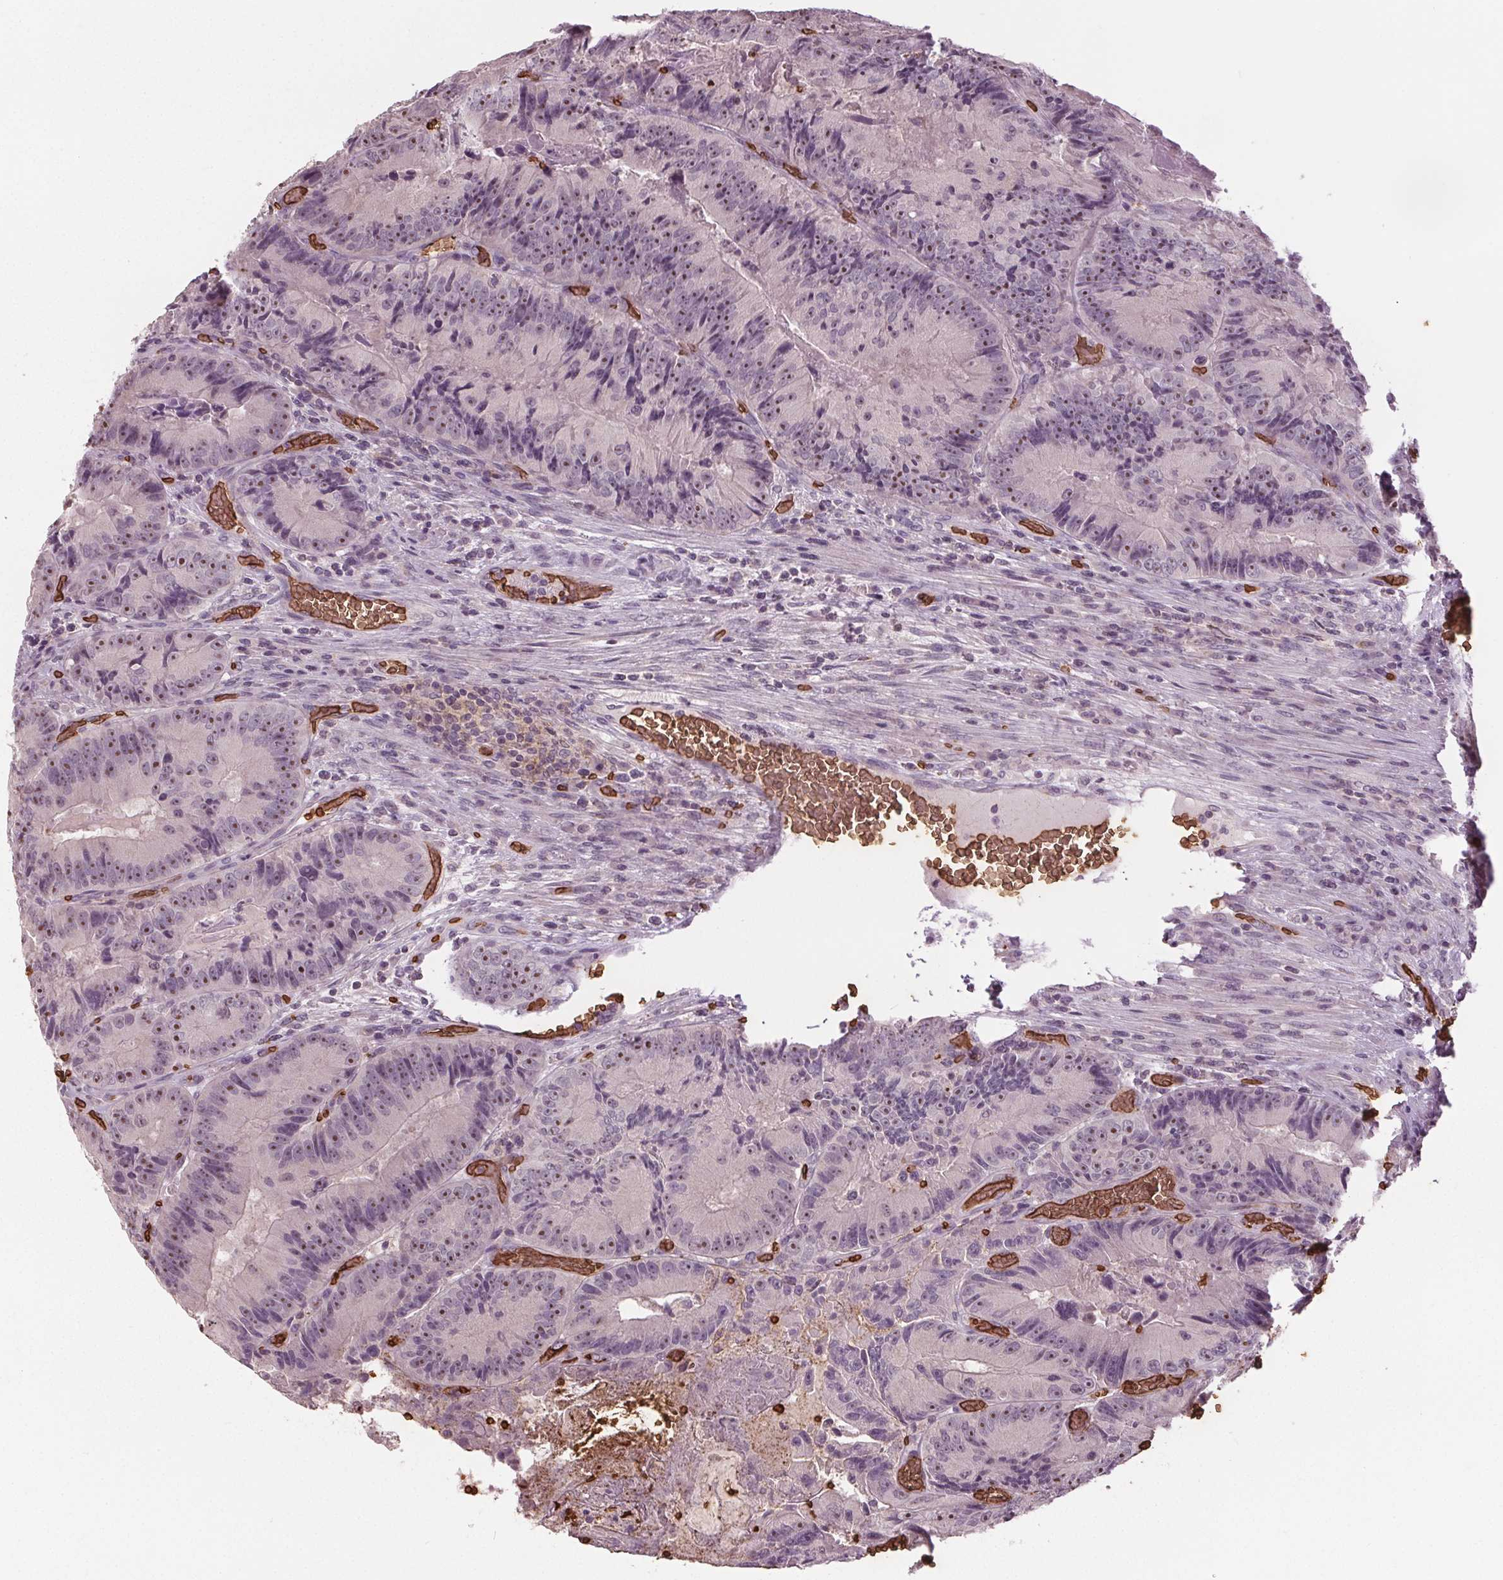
{"staining": {"intensity": "moderate", "quantity": "<25%", "location": "nuclear"}, "tissue": "colorectal cancer", "cell_type": "Tumor cells", "image_type": "cancer", "snomed": [{"axis": "morphology", "description": "Adenocarcinoma, NOS"}, {"axis": "topography", "description": "Colon"}], "caption": "Immunohistochemical staining of colorectal cancer (adenocarcinoma) demonstrates moderate nuclear protein expression in approximately <25% of tumor cells.", "gene": "SLC4A1", "patient": {"sex": "female", "age": 86}}